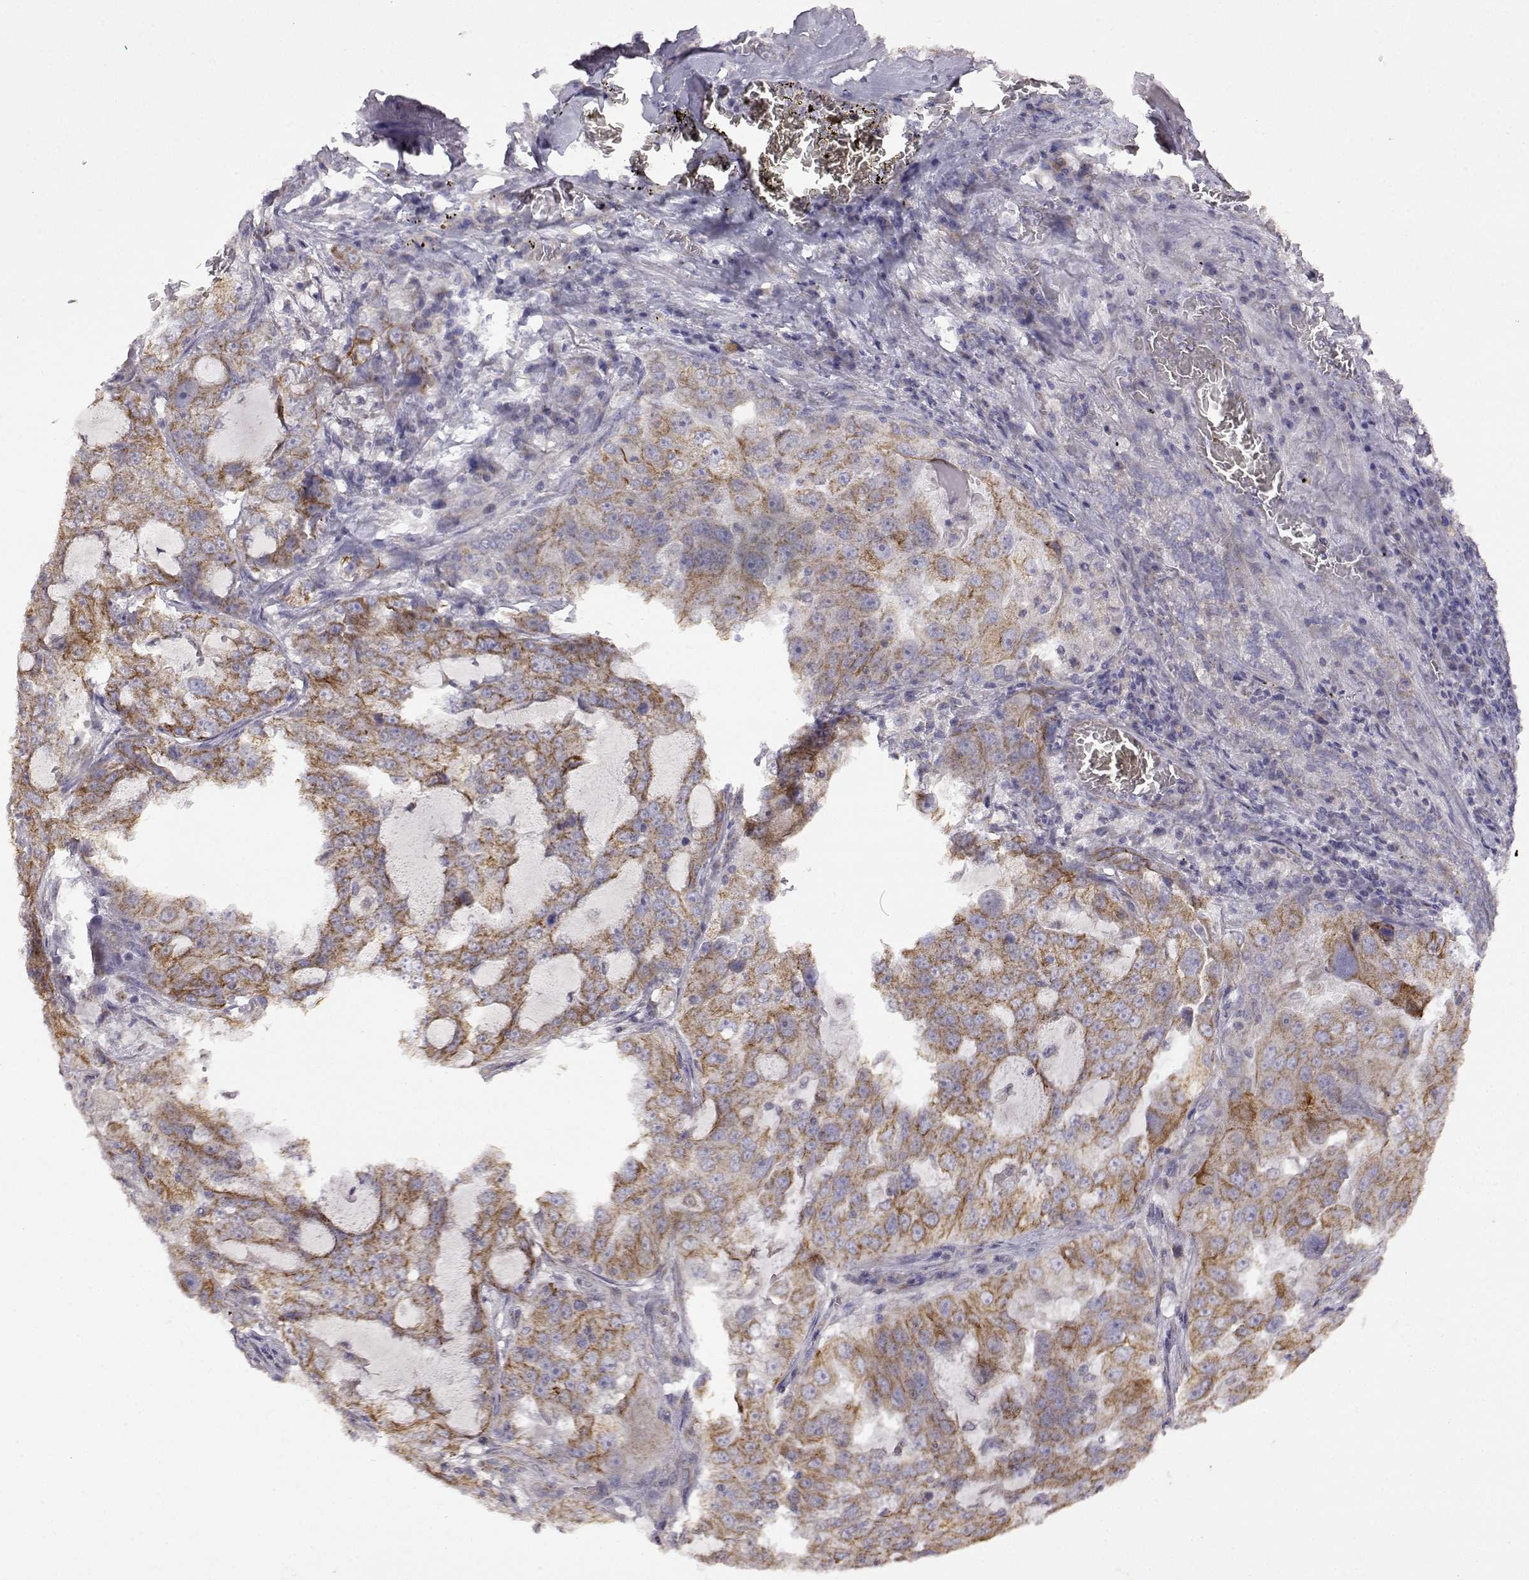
{"staining": {"intensity": "moderate", "quantity": "25%-75%", "location": "cytoplasmic/membranous"}, "tissue": "lung cancer", "cell_type": "Tumor cells", "image_type": "cancer", "snomed": [{"axis": "morphology", "description": "Adenocarcinoma, NOS"}, {"axis": "topography", "description": "Lung"}], "caption": "Lung cancer (adenocarcinoma) tissue reveals moderate cytoplasmic/membranous positivity in approximately 25%-75% of tumor cells, visualized by immunohistochemistry. Using DAB (3,3'-diaminobenzidine) (brown) and hematoxylin (blue) stains, captured at high magnification using brightfield microscopy.", "gene": "DDC", "patient": {"sex": "female", "age": 61}}